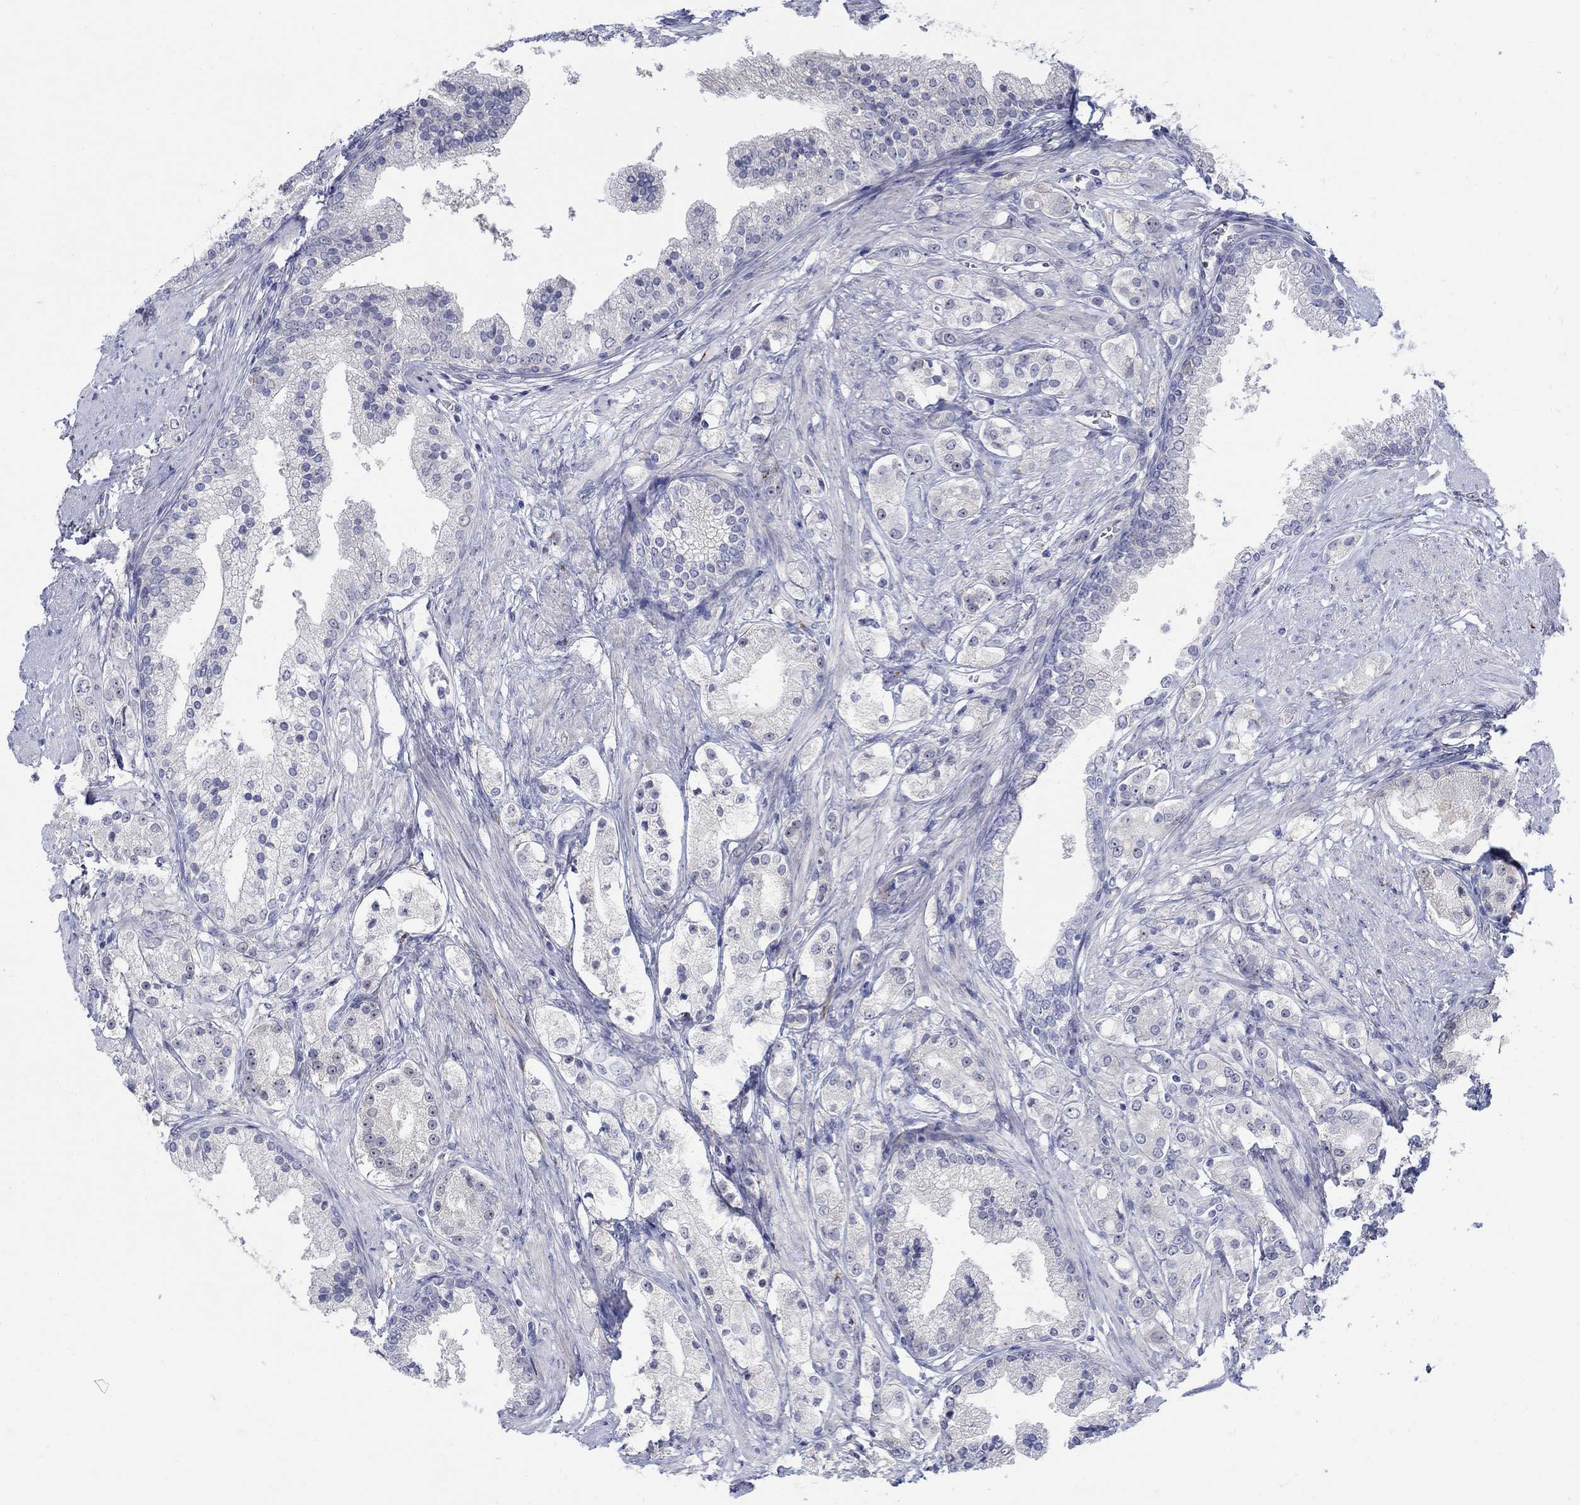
{"staining": {"intensity": "negative", "quantity": "none", "location": "none"}, "tissue": "prostate cancer", "cell_type": "Tumor cells", "image_type": "cancer", "snomed": [{"axis": "morphology", "description": "Adenocarcinoma, NOS"}, {"axis": "topography", "description": "Prostate and seminal vesicle, NOS"}, {"axis": "topography", "description": "Prostate"}], "caption": "Prostate adenocarcinoma was stained to show a protein in brown. There is no significant positivity in tumor cells.", "gene": "REEP2", "patient": {"sex": "male", "age": 67}}